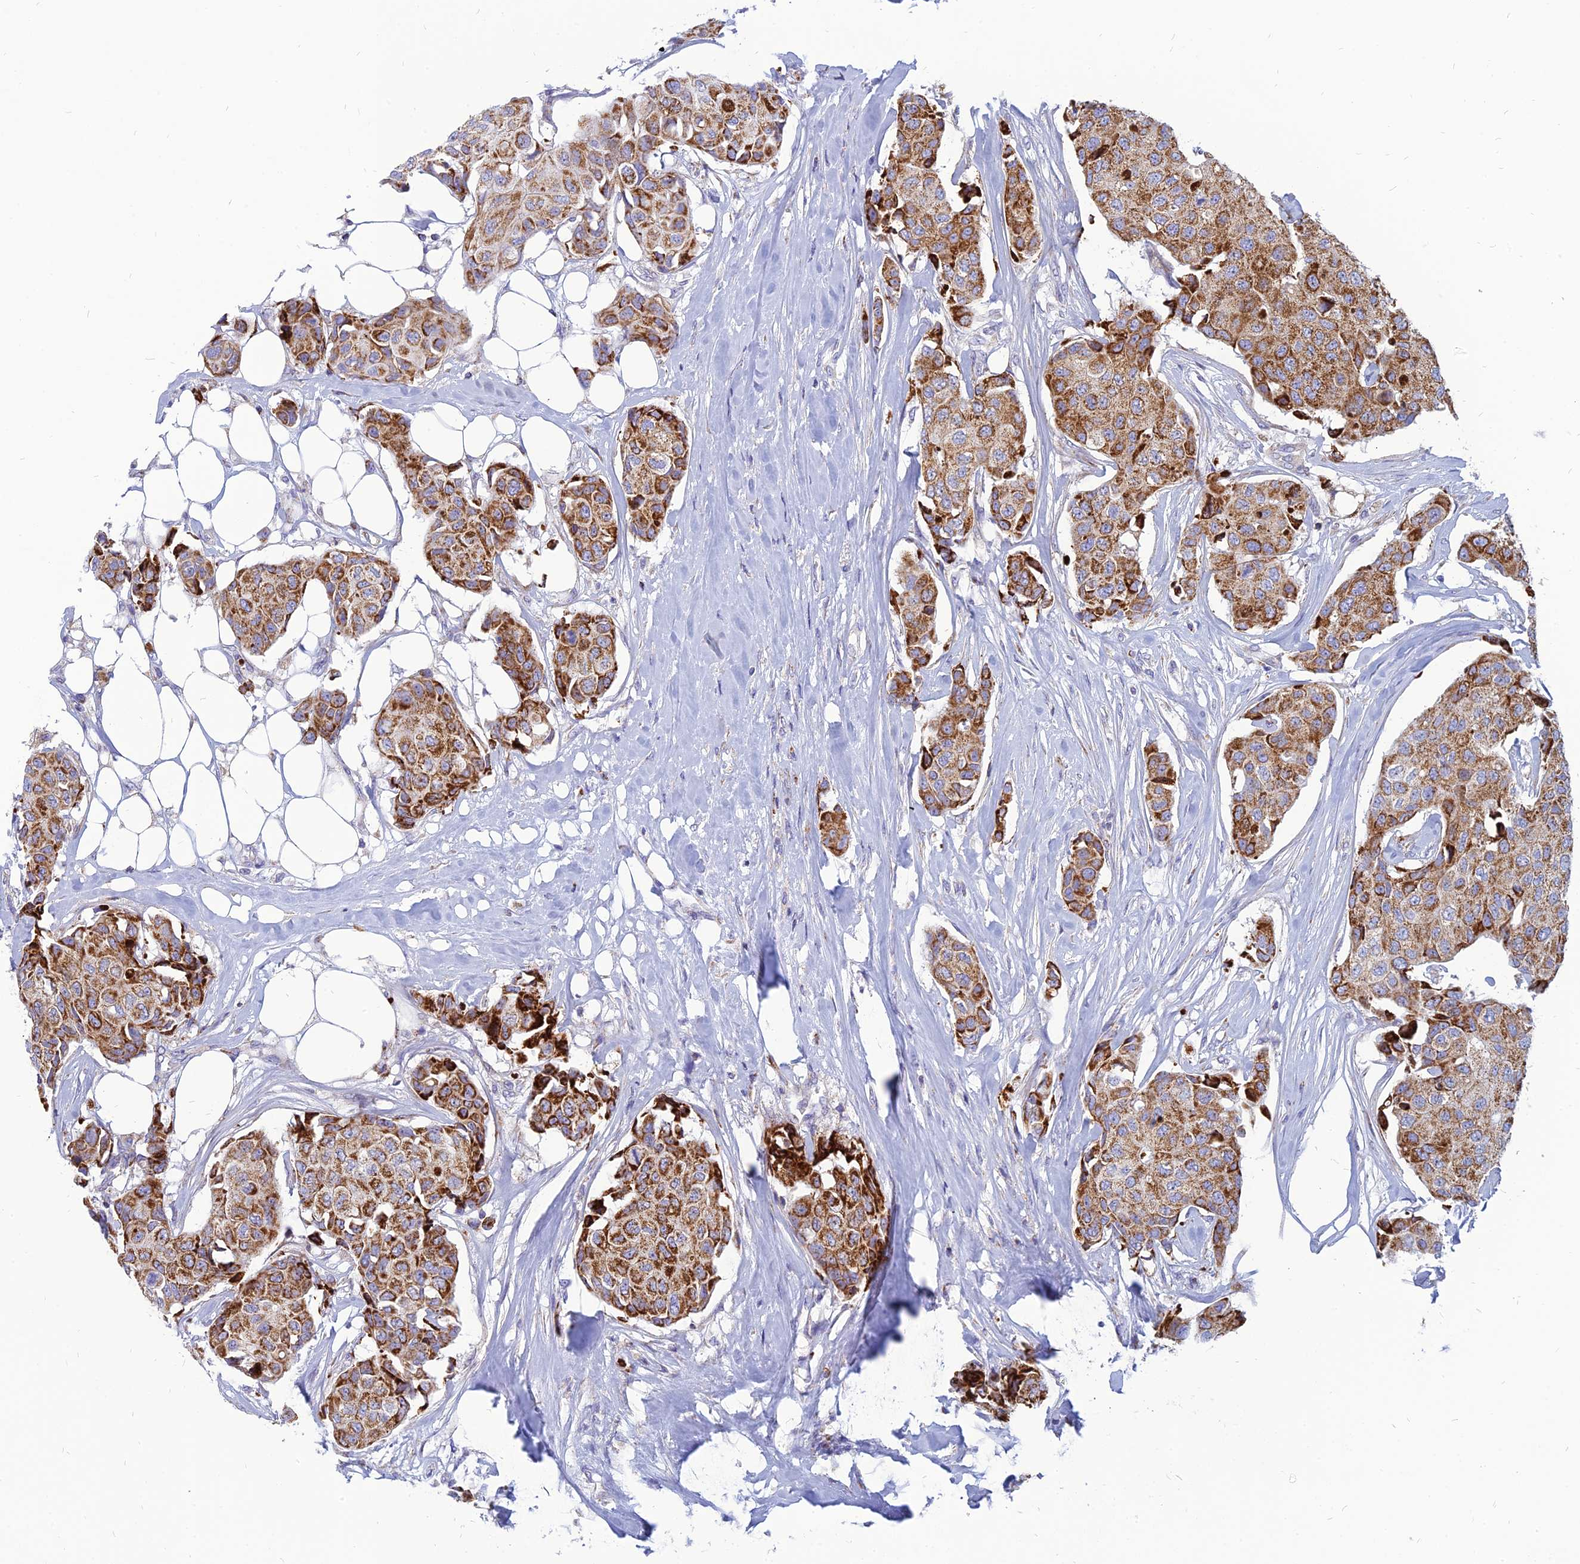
{"staining": {"intensity": "strong", "quantity": ">75%", "location": "cytoplasmic/membranous"}, "tissue": "breast cancer", "cell_type": "Tumor cells", "image_type": "cancer", "snomed": [{"axis": "morphology", "description": "Duct carcinoma"}, {"axis": "topography", "description": "Breast"}], "caption": "Protein expression by immunohistochemistry (IHC) displays strong cytoplasmic/membranous expression in approximately >75% of tumor cells in breast cancer.", "gene": "PACC1", "patient": {"sex": "female", "age": 80}}